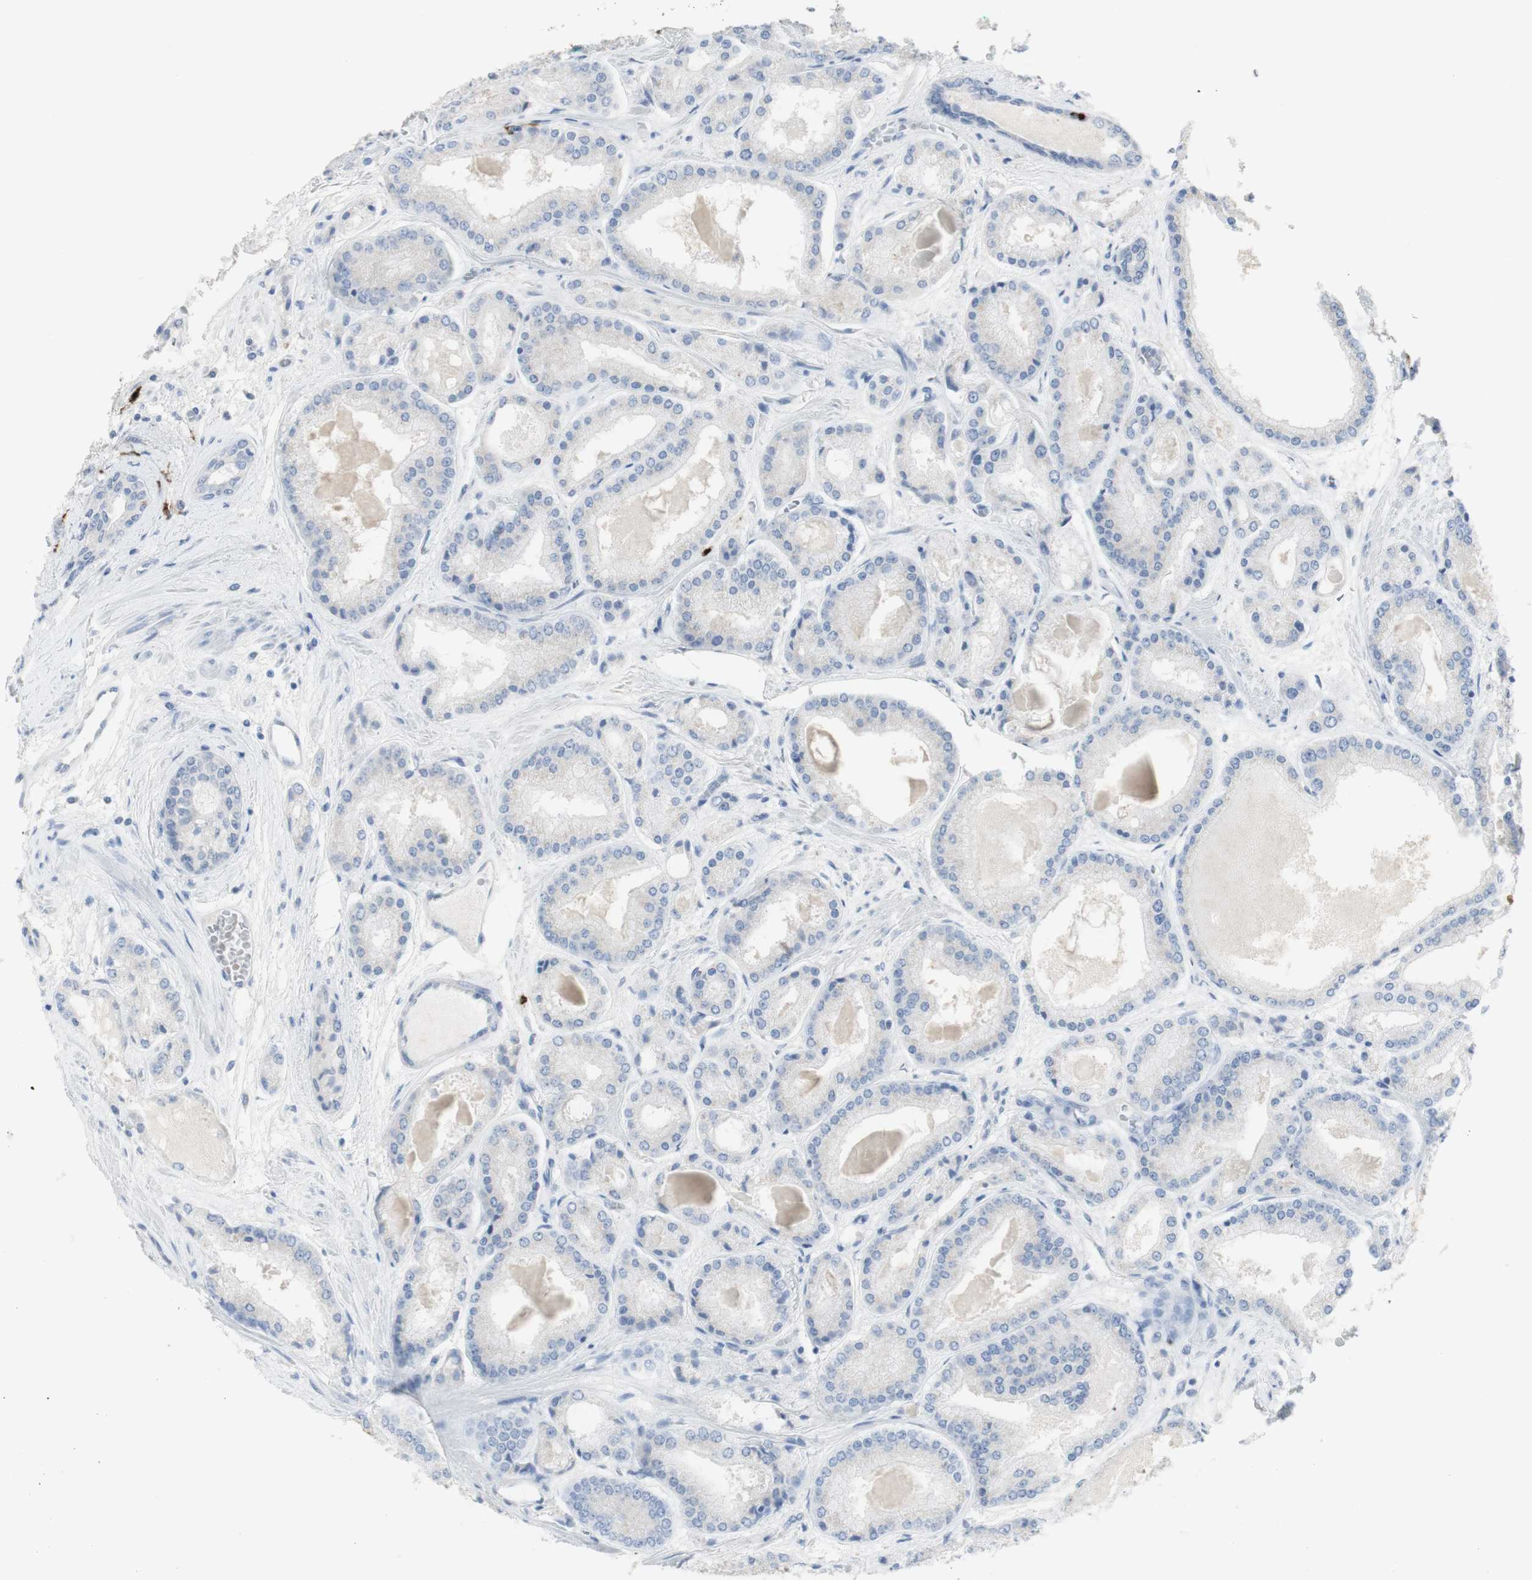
{"staining": {"intensity": "negative", "quantity": "none", "location": "none"}, "tissue": "prostate cancer", "cell_type": "Tumor cells", "image_type": "cancer", "snomed": [{"axis": "morphology", "description": "Adenocarcinoma, High grade"}, {"axis": "topography", "description": "Prostate"}], "caption": "An image of human prostate cancer (high-grade adenocarcinoma) is negative for staining in tumor cells.", "gene": "CD207", "patient": {"sex": "male", "age": 59}}